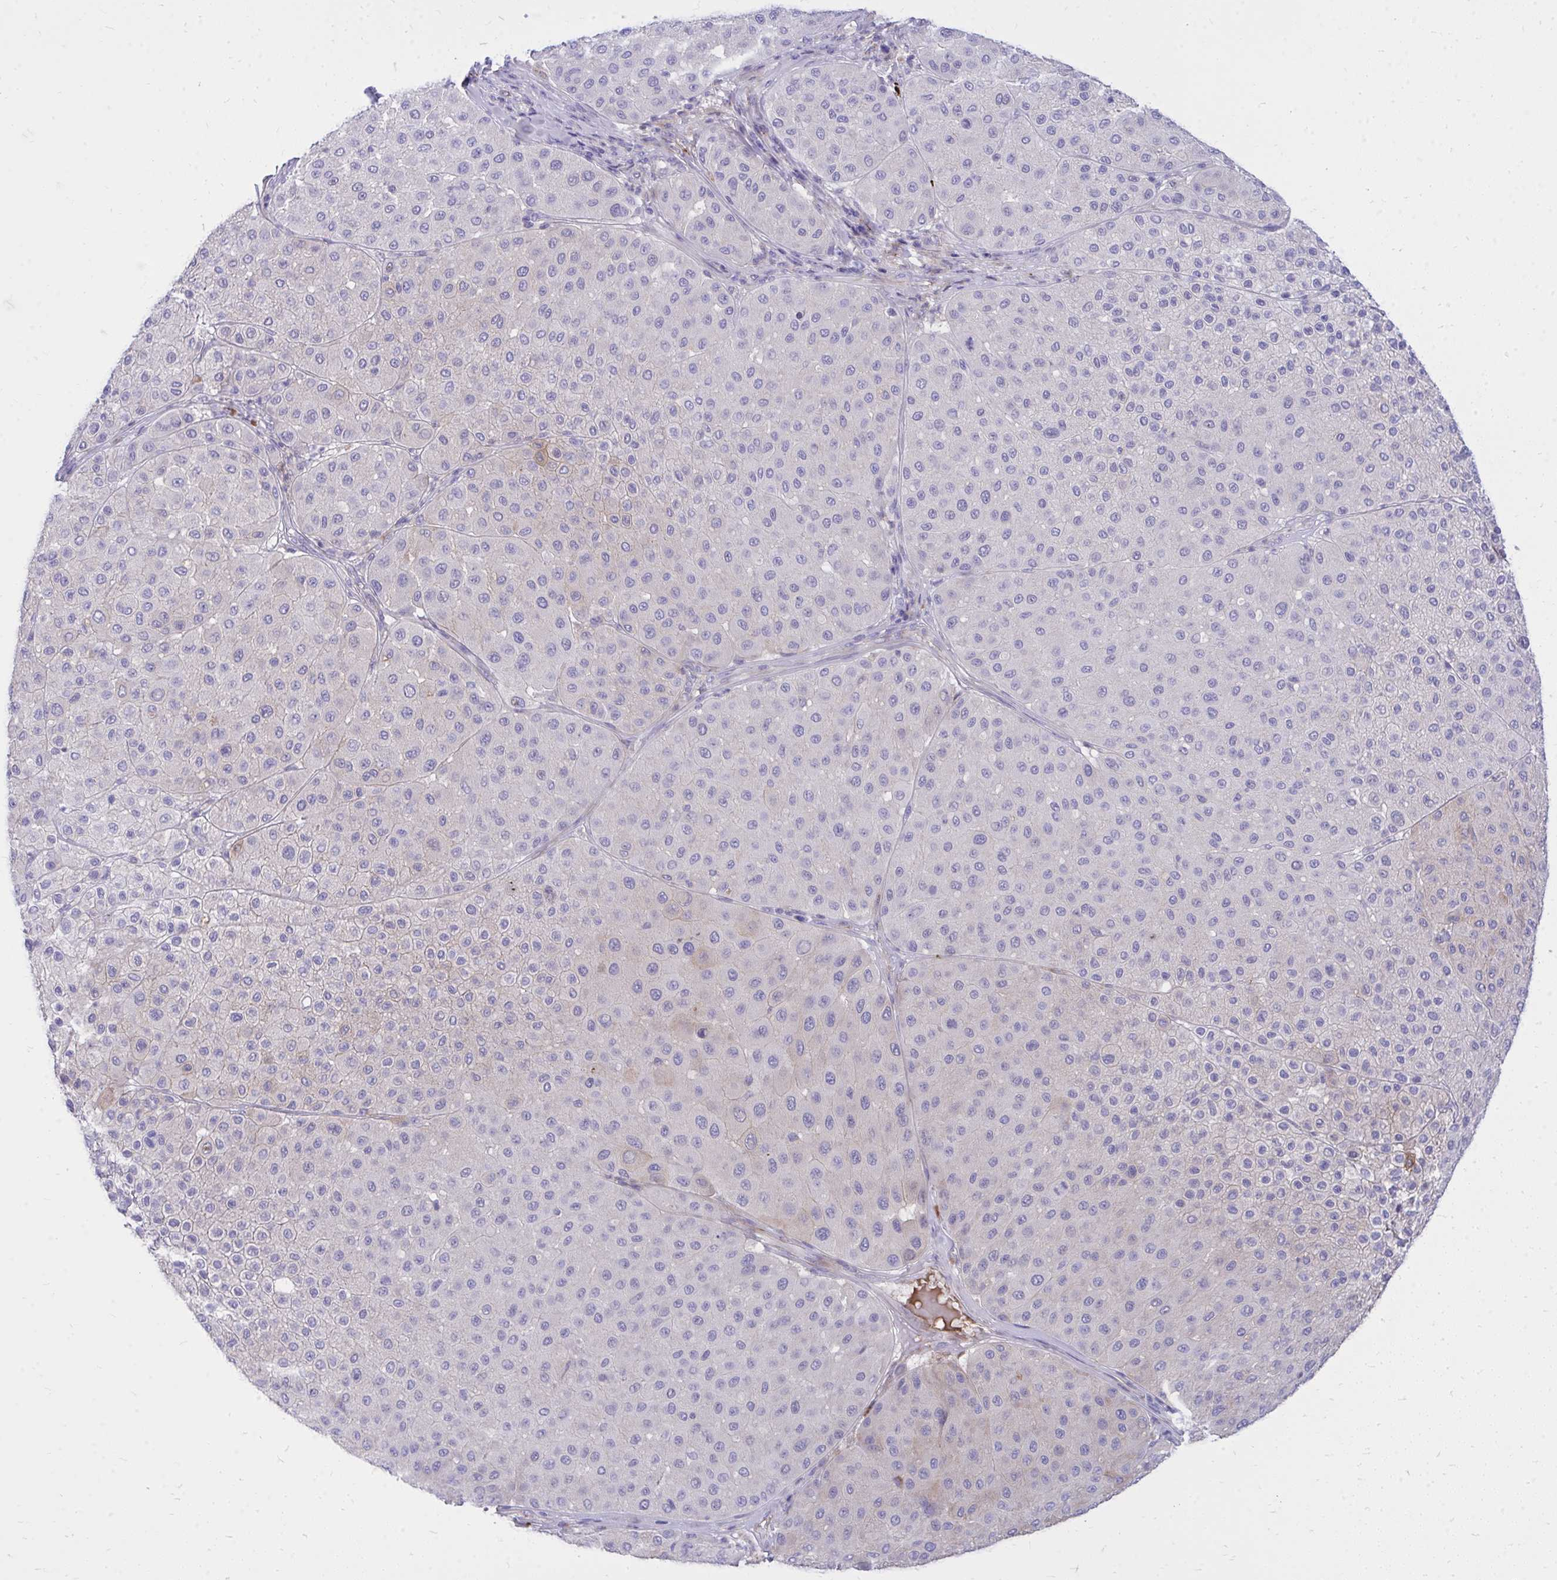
{"staining": {"intensity": "weak", "quantity": "<25%", "location": "cytoplasmic/membranous"}, "tissue": "melanoma", "cell_type": "Tumor cells", "image_type": "cancer", "snomed": [{"axis": "morphology", "description": "Malignant melanoma, Metastatic site"}, {"axis": "topography", "description": "Smooth muscle"}], "caption": "A histopathology image of human malignant melanoma (metastatic site) is negative for staining in tumor cells.", "gene": "TP53I11", "patient": {"sex": "male", "age": 41}}